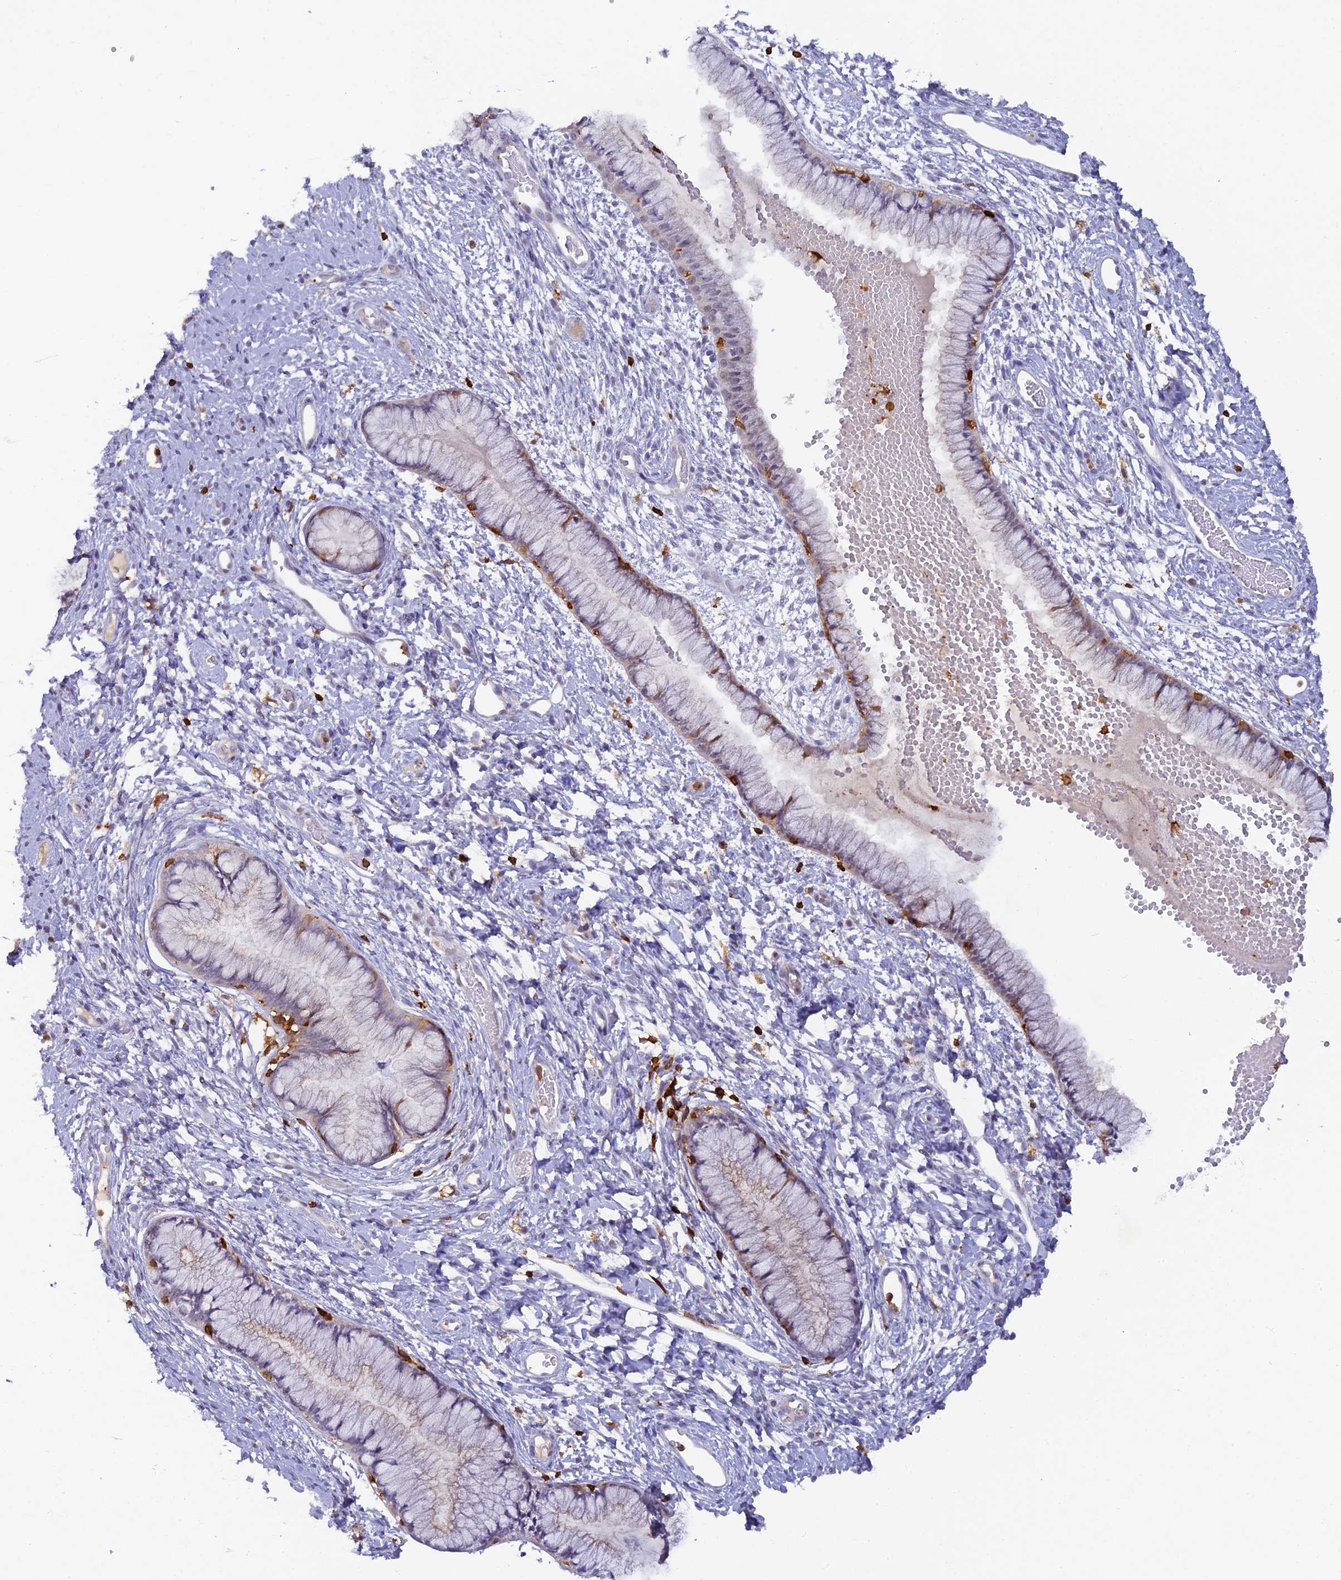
{"staining": {"intensity": "moderate", "quantity": "<25%", "location": "cytoplasmic/membranous"}, "tissue": "cervix", "cell_type": "Glandular cells", "image_type": "normal", "snomed": [{"axis": "morphology", "description": "Normal tissue, NOS"}, {"axis": "topography", "description": "Cervix"}], "caption": "This histopathology image shows immunohistochemistry (IHC) staining of normal human cervix, with low moderate cytoplasmic/membranous positivity in about <25% of glandular cells.", "gene": "FYB1", "patient": {"sex": "female", "age": 42}}